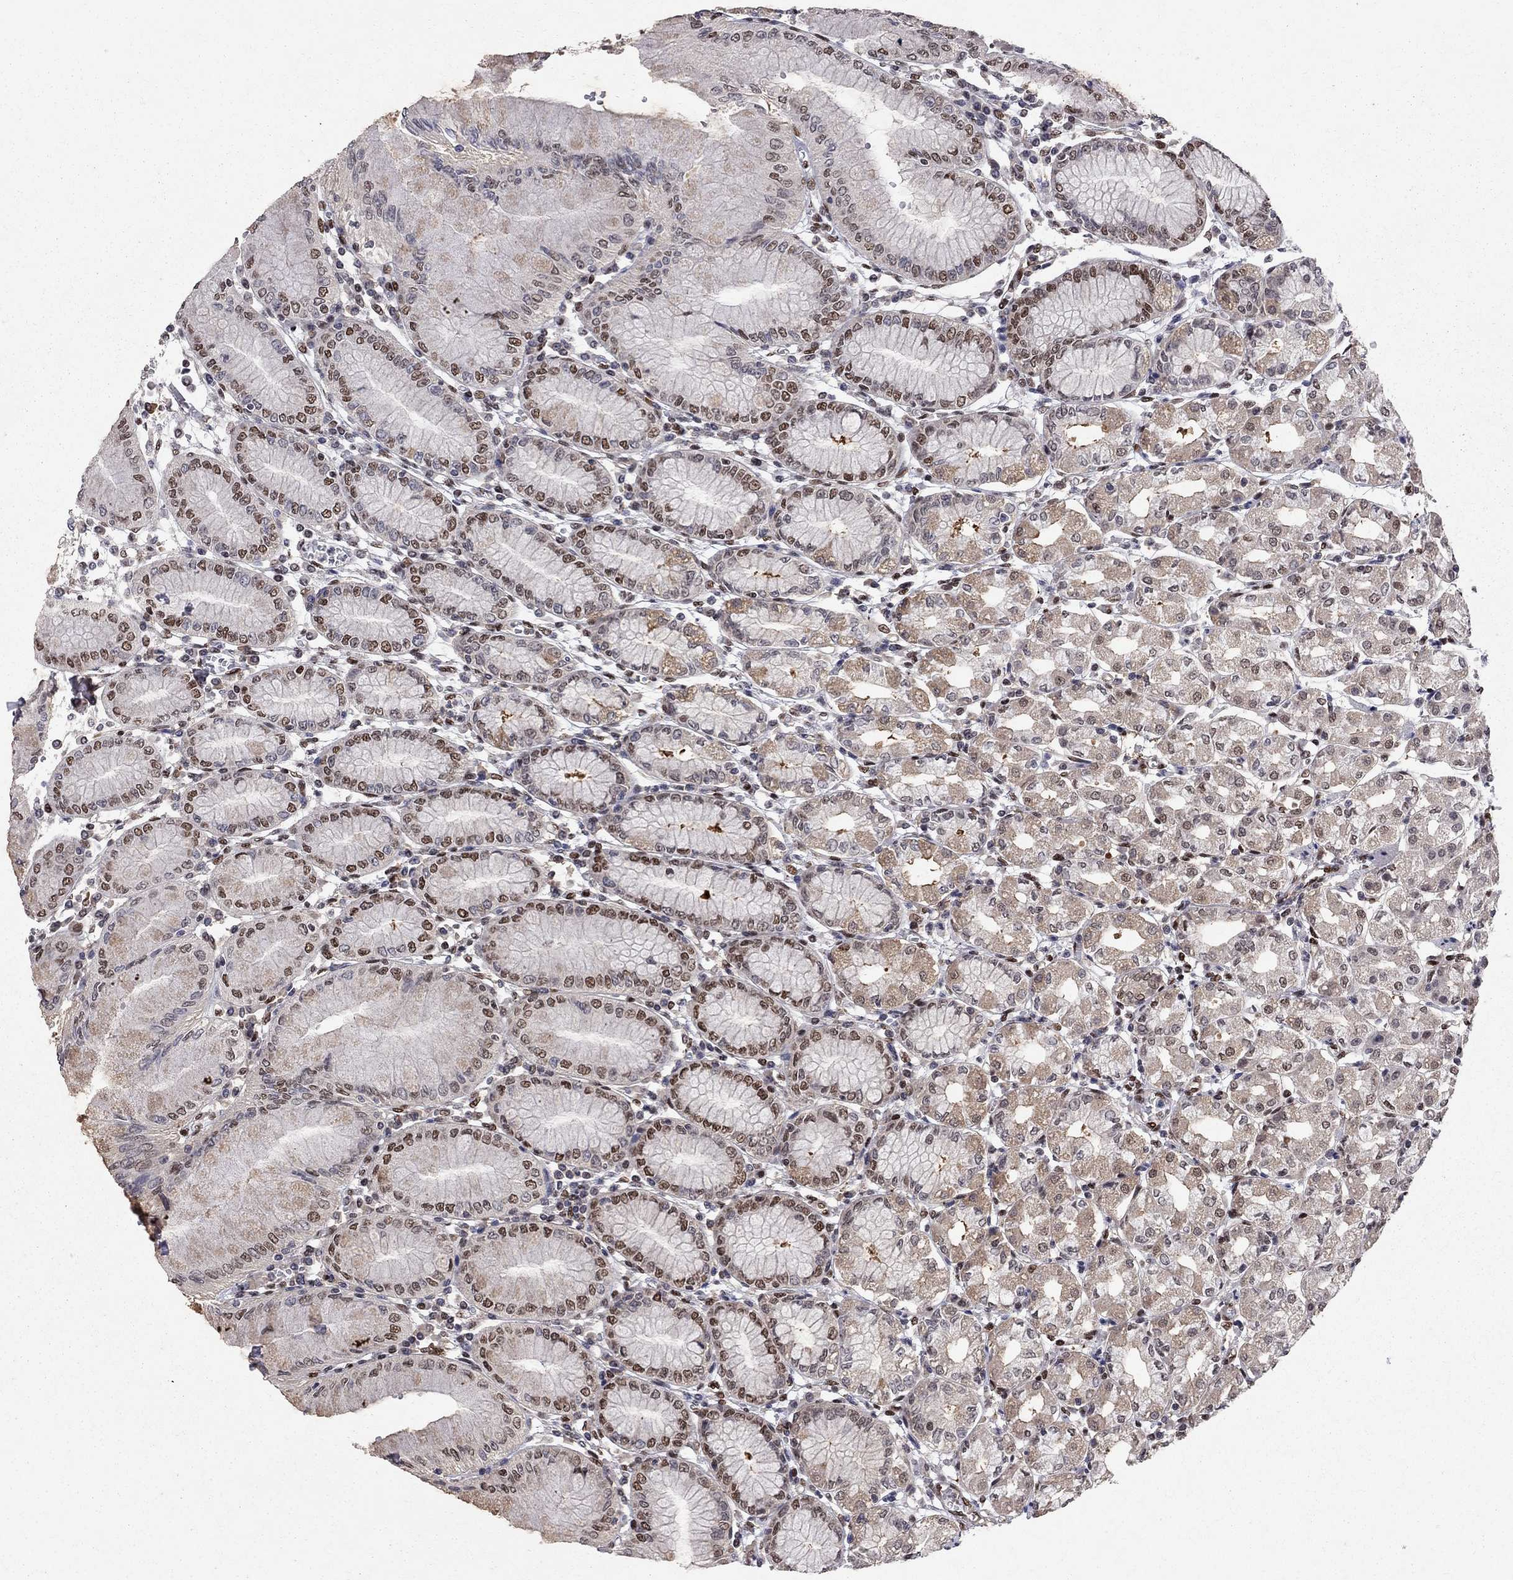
{"staining": {"intensity": "strong", "quantity": "25%-75%", "location": "nuclear"}, "tissue": "stomach", "cell_type": "Glandular cells", "image_type": "normal", "snomed": [{"axis": "morphology", "description": "Normal tissue, NOS"}, {"axis": "topography", "description": "Skeletal muscle"}, {"axis": "topography", "description": "Stomach"}], "caption": "A brown stain labels strong nuclear expression of a protein in glandular cells of unremarkable human stomach.", "gene": "SAP30L", "patient": {"sex": "female", "age": 57}}